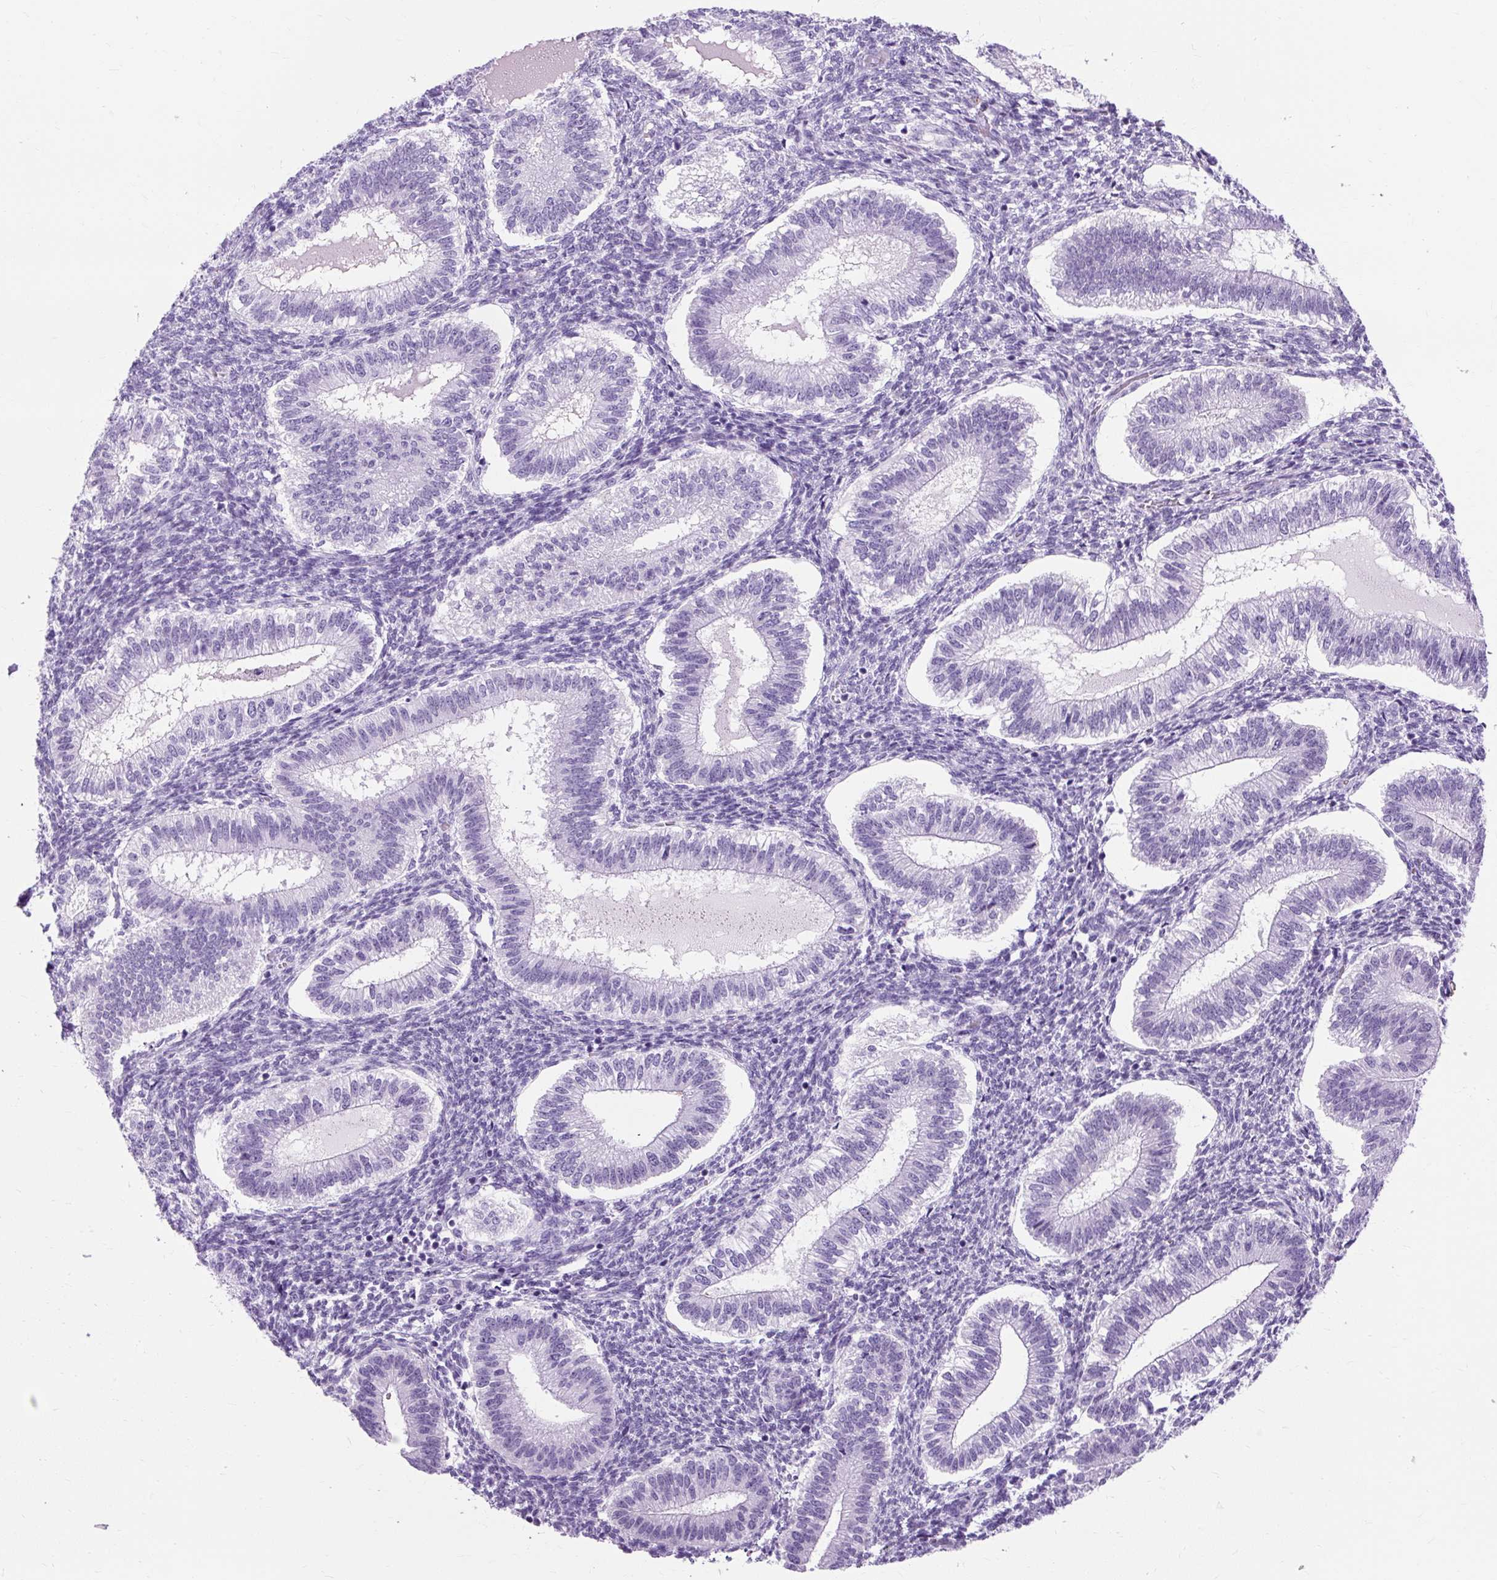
{"staining": {"intensity": "negative", "quantity": "none", "location": "none"}, "tissue": "endometrium", "cell_type": "Cells in endometrial stroma", "image_type": "normal", "snomed": [{"axis": "morphology", "description": "Normal tissue, NOS"}, {"axis": "topography", "description": "Endometrium"}], "caption": "Cells in endometrial stroma show no significant expression in normal endometrium. (Brightfield microscopy of DAB immunohistochemistry (IHC) at high magnification).", "gene": "TMEM89", "patient": {"sex": "female", "age": 25}}